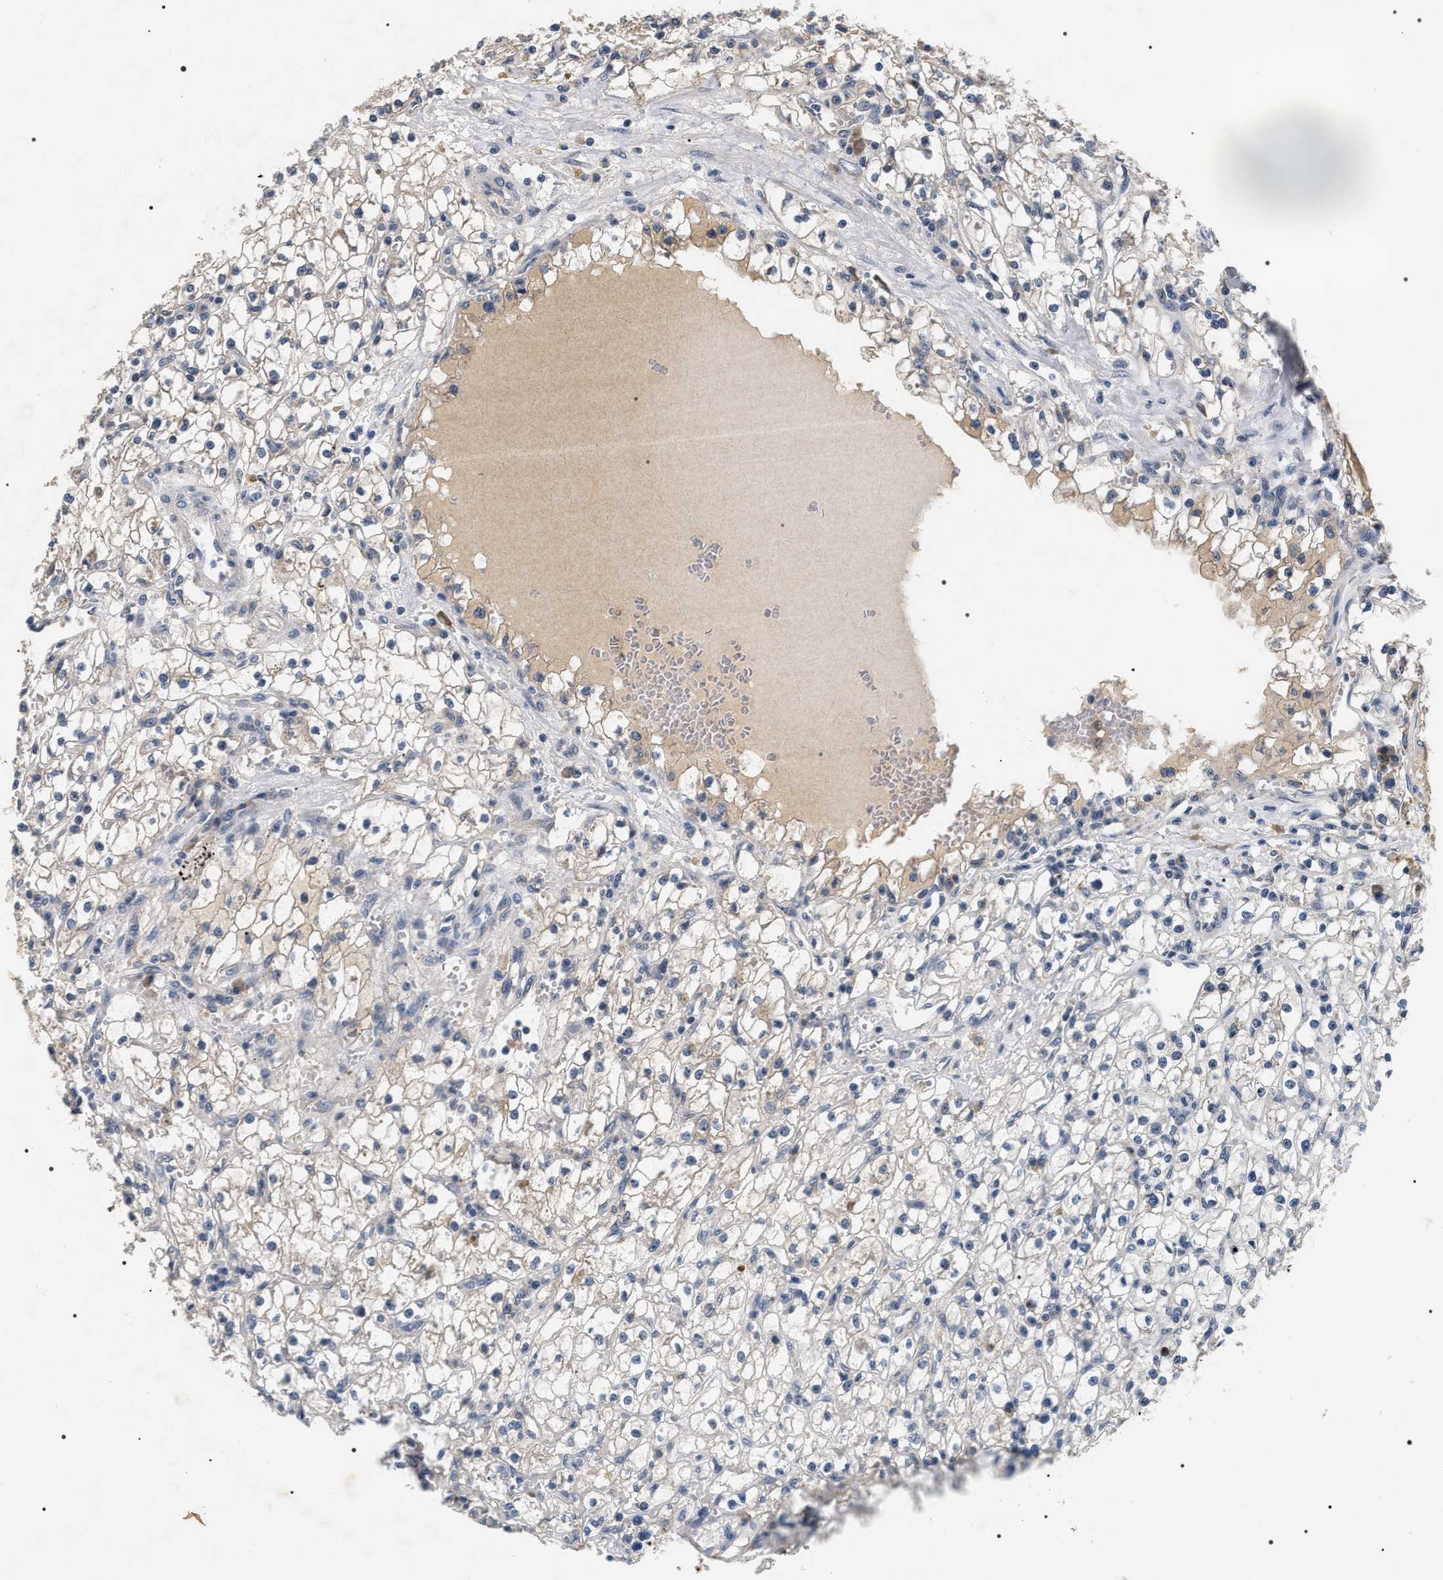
{"staining": {"intensity": "negative", "quantity": "none", "location": "none"}, "tissue": "renal cancer", "cell_type": "Tumor cells", "image_type": "cancer", "snomed": [{"axis": "morphology", "description": "Adenocarcinoma, NOS"}, {"axis": "topography", "description": "Kidney"}], "caption": "IHC image of neoplastic tissue: human adenocarcinoma (renal) stained with DAB exhibits no significant protein expression in tumor cells. The staining is performed using DAB (3,3'-diaminobenzidine) brown chromogen with nuclei counter-stained in using hematoxylin.", "gene": "IFT81", "patient": {"sex": "male", "age": 56}}